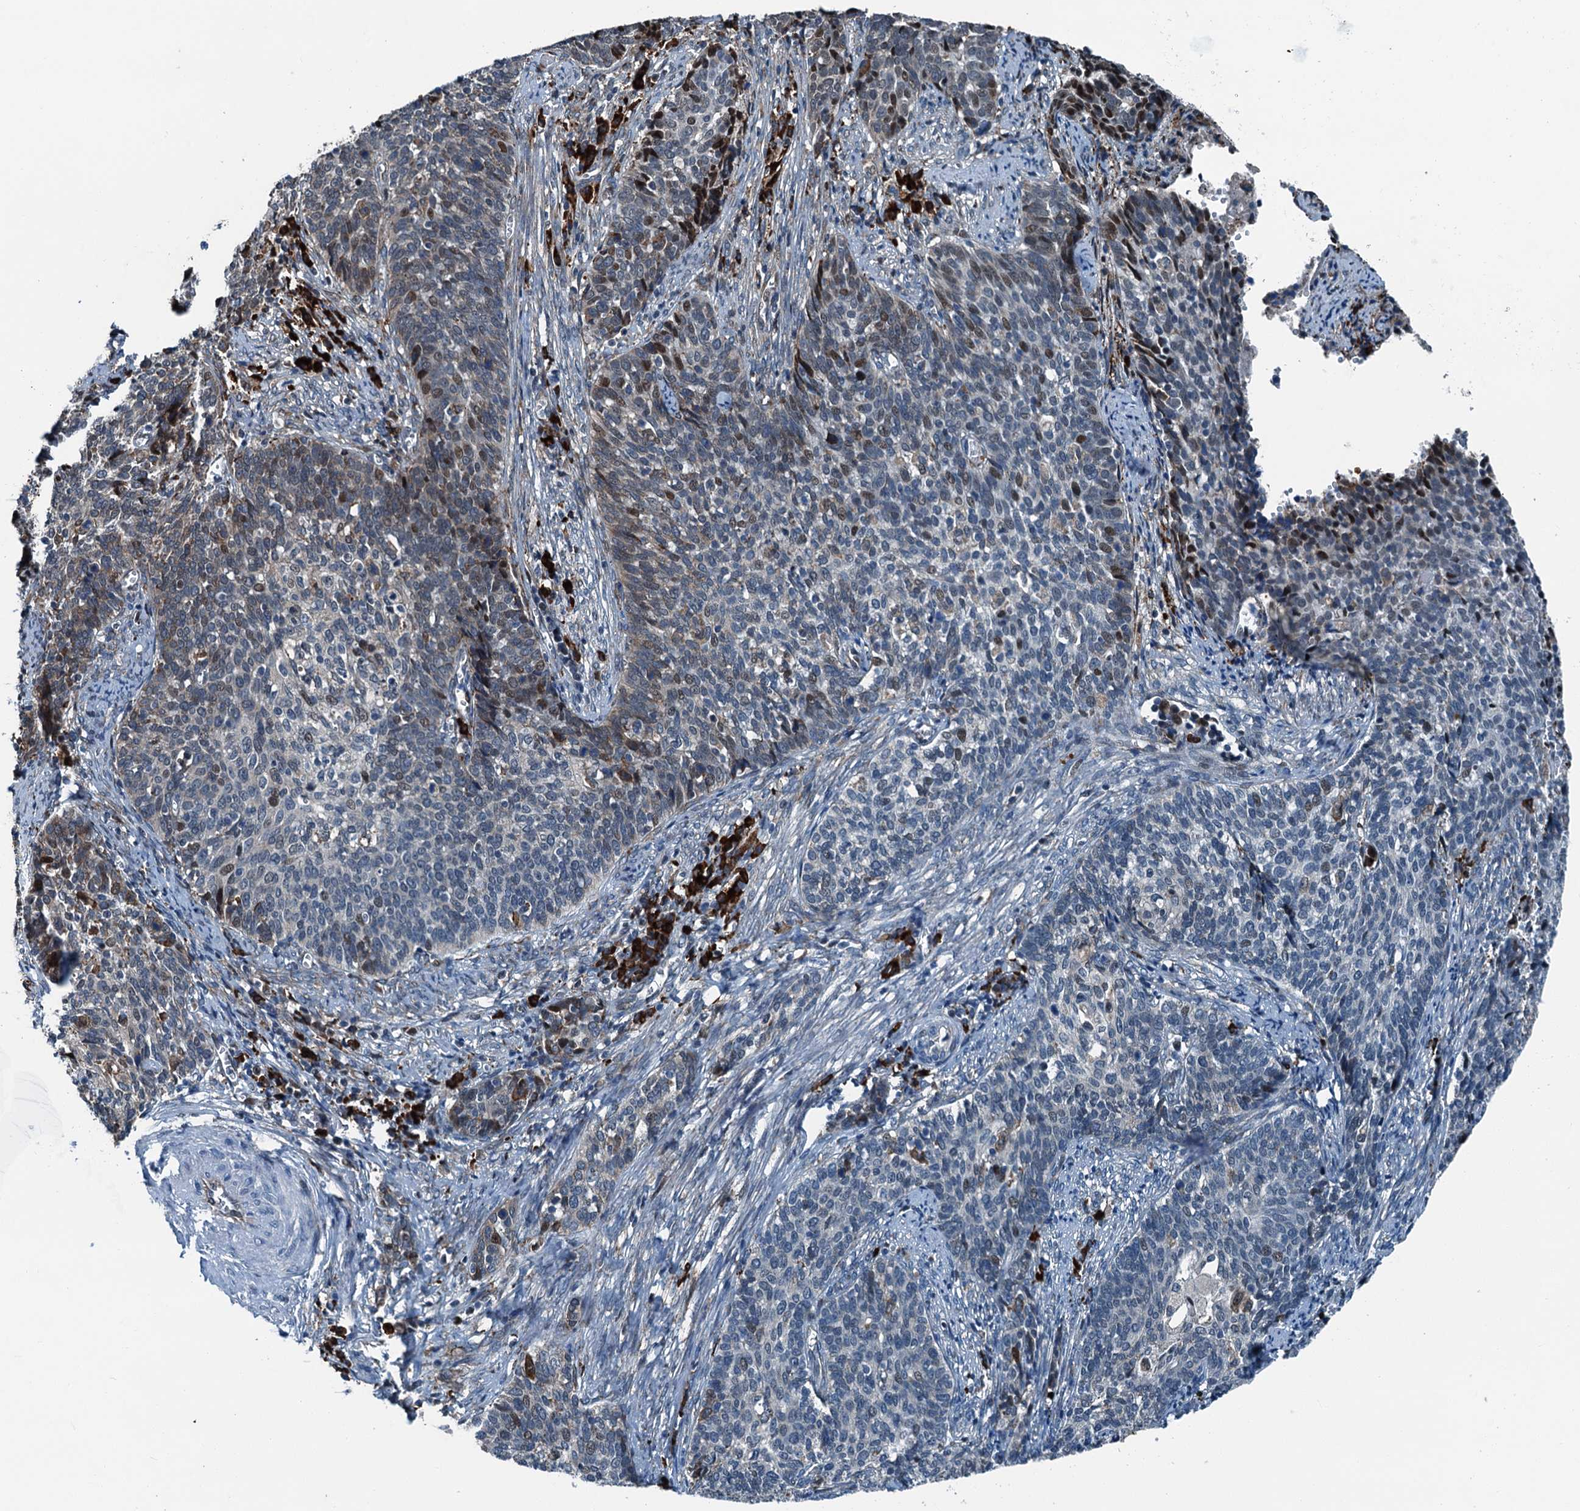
{"staining": {"intensity": "moderate", "quantity": "<25%", "location": "nuclear"}, "tissue": "cervical cancer", "cell_type": "Tumor cells", "image_type": "cancer", "snomed": [{"axis": "morphology", "description": "Squamous cell carcinoma, NOS"}, {"axis": "topography", "description": "Cervix"}], "caption": "Protein analysis of cervical squamous cell carcinoma tissue displays moderate nuclear positivity in approximately <25% of tumor cells.", "gene": "TAMALIN", "patient": {"sex": "female", "age": 39}}